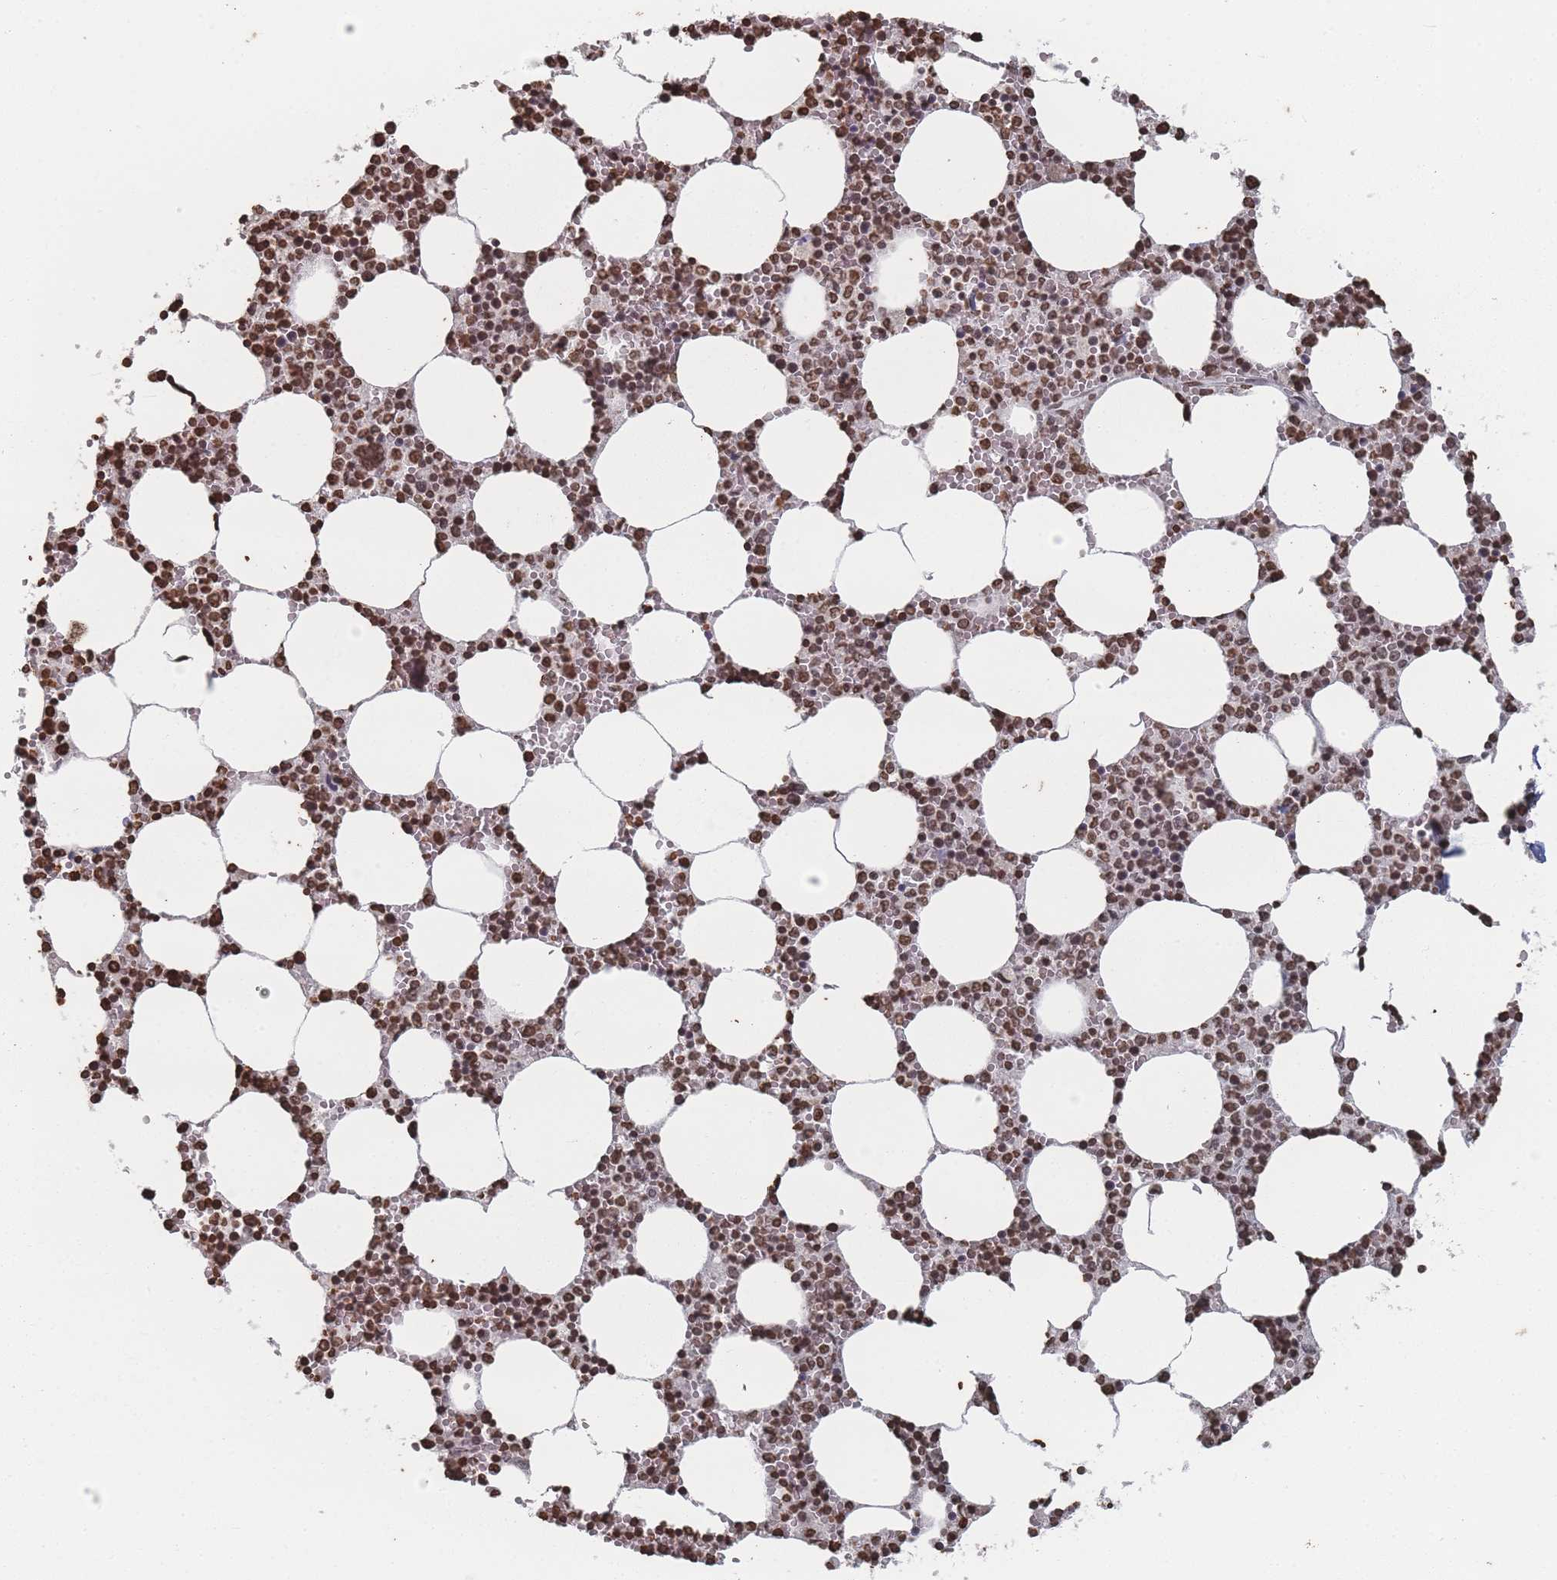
{"staining": {"intensity": "strong", "quantity": ">75%", "location": "nuclear"}, "tissue": "bone marrow", "cell_type": "Hematopoietic cells", "image_type": "normal", "snomed": [{"axis": "morphology", "description": "Normal tissue, NOS"}, {"axis": "topography", "description": "Bone marrow"}], "caption": "Protein analysis of unremarkable bone marrow shows strong nuclear staining in about >75% of hematopoietic cells.", "gene": "PLEKHG5", "patient": {"sex": "female", "age": 64}}